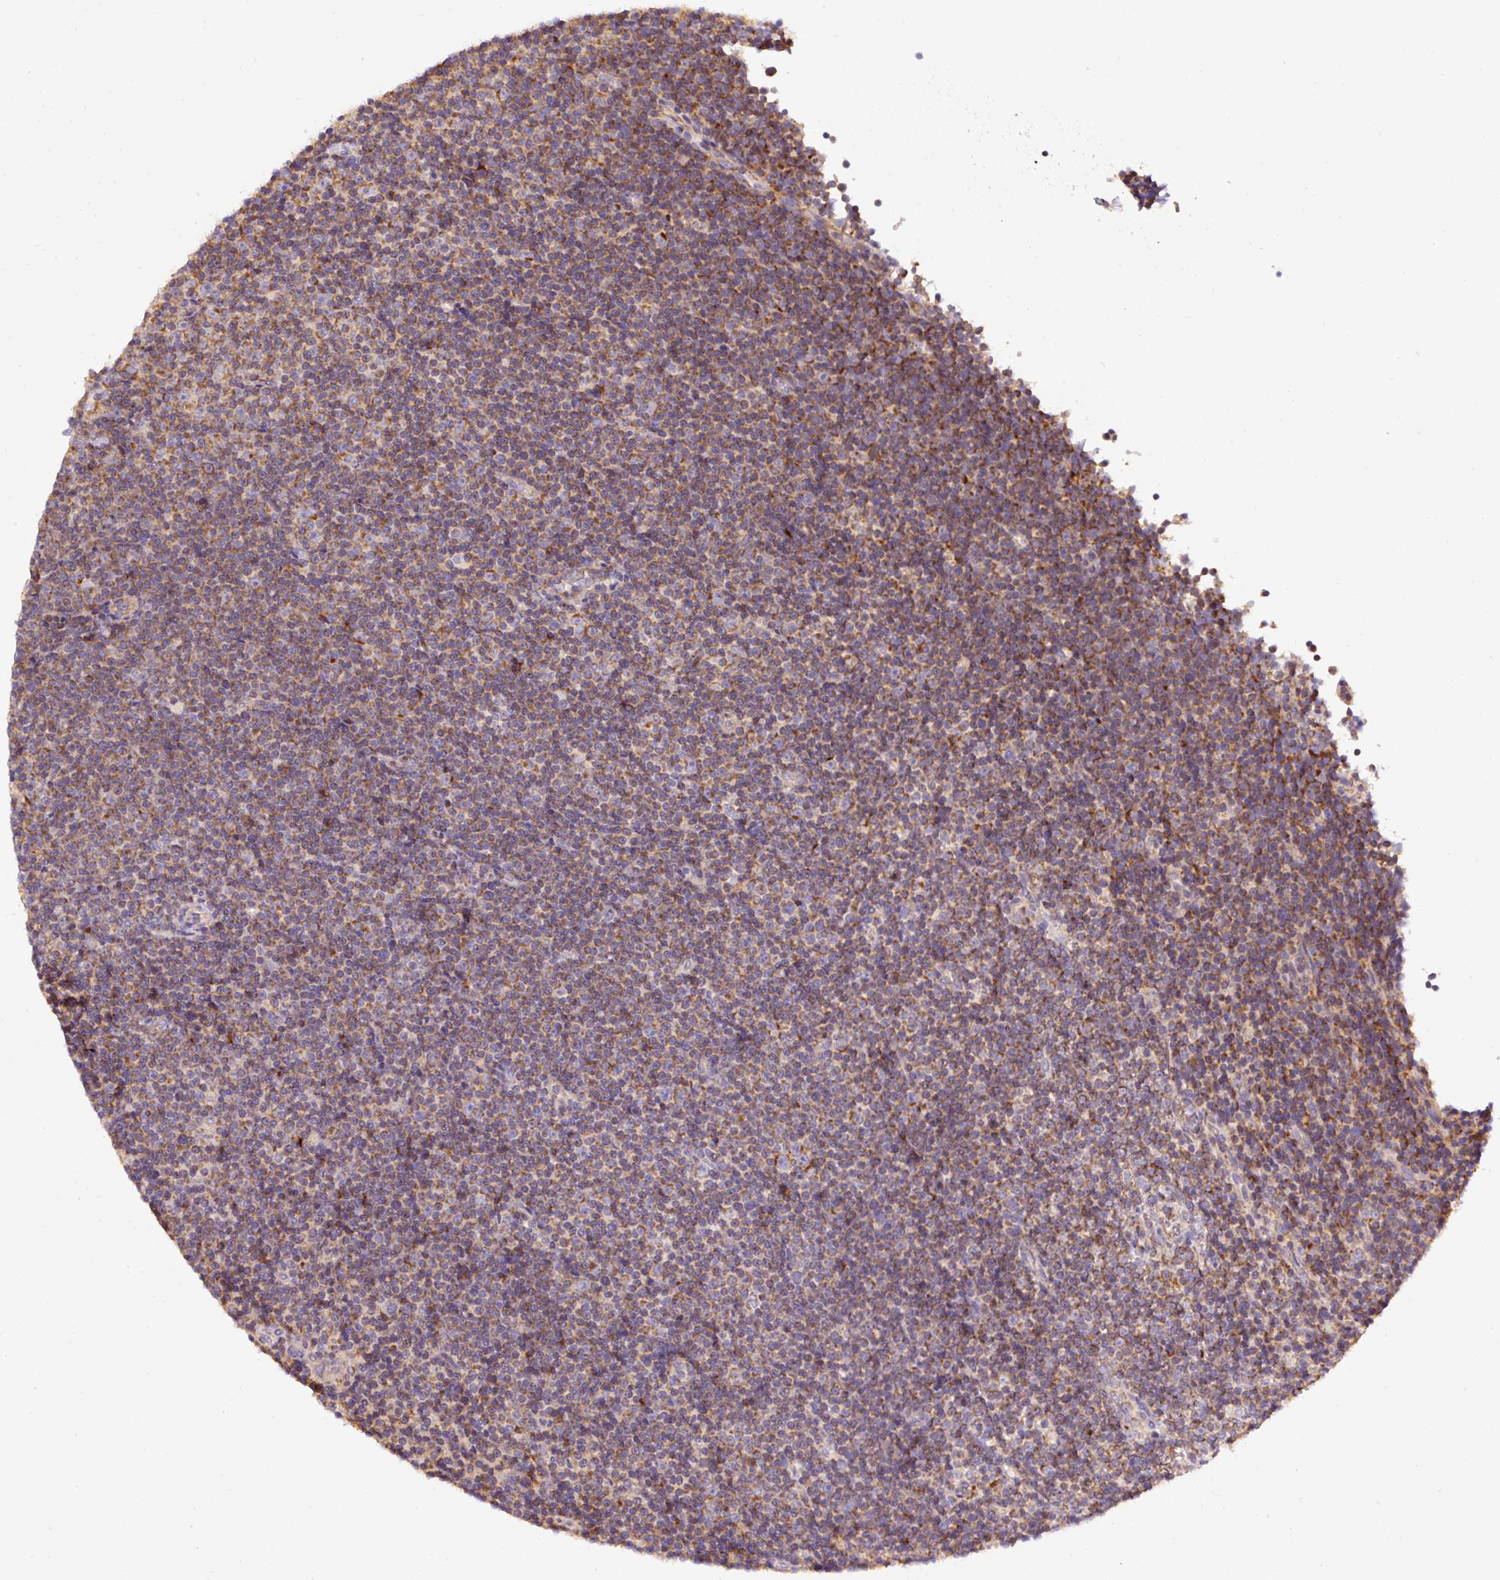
{"staining": {"intensity": "moderate", "quantity": "25%-75%", "location": "cytoplasmic/membranous"}, "tissue": "lymphoma", "cell_type": "Tumor cells", "image_type": "cancer", "snomed": [{"axis": "morphology", "description": "Malignant lymphoma, non-Hodgkin's type, Low grade"}, {"axis": "topography", "description": "Lymph node"}], "caption": "Brown immunohistochemical staining in human lymphoma reveals moderate cytoplasmic/membranous staining in about 25%-75% of tumor cells.", "gene": "NDUFAF2", "patient": {"sex": "female", "age": 67}}